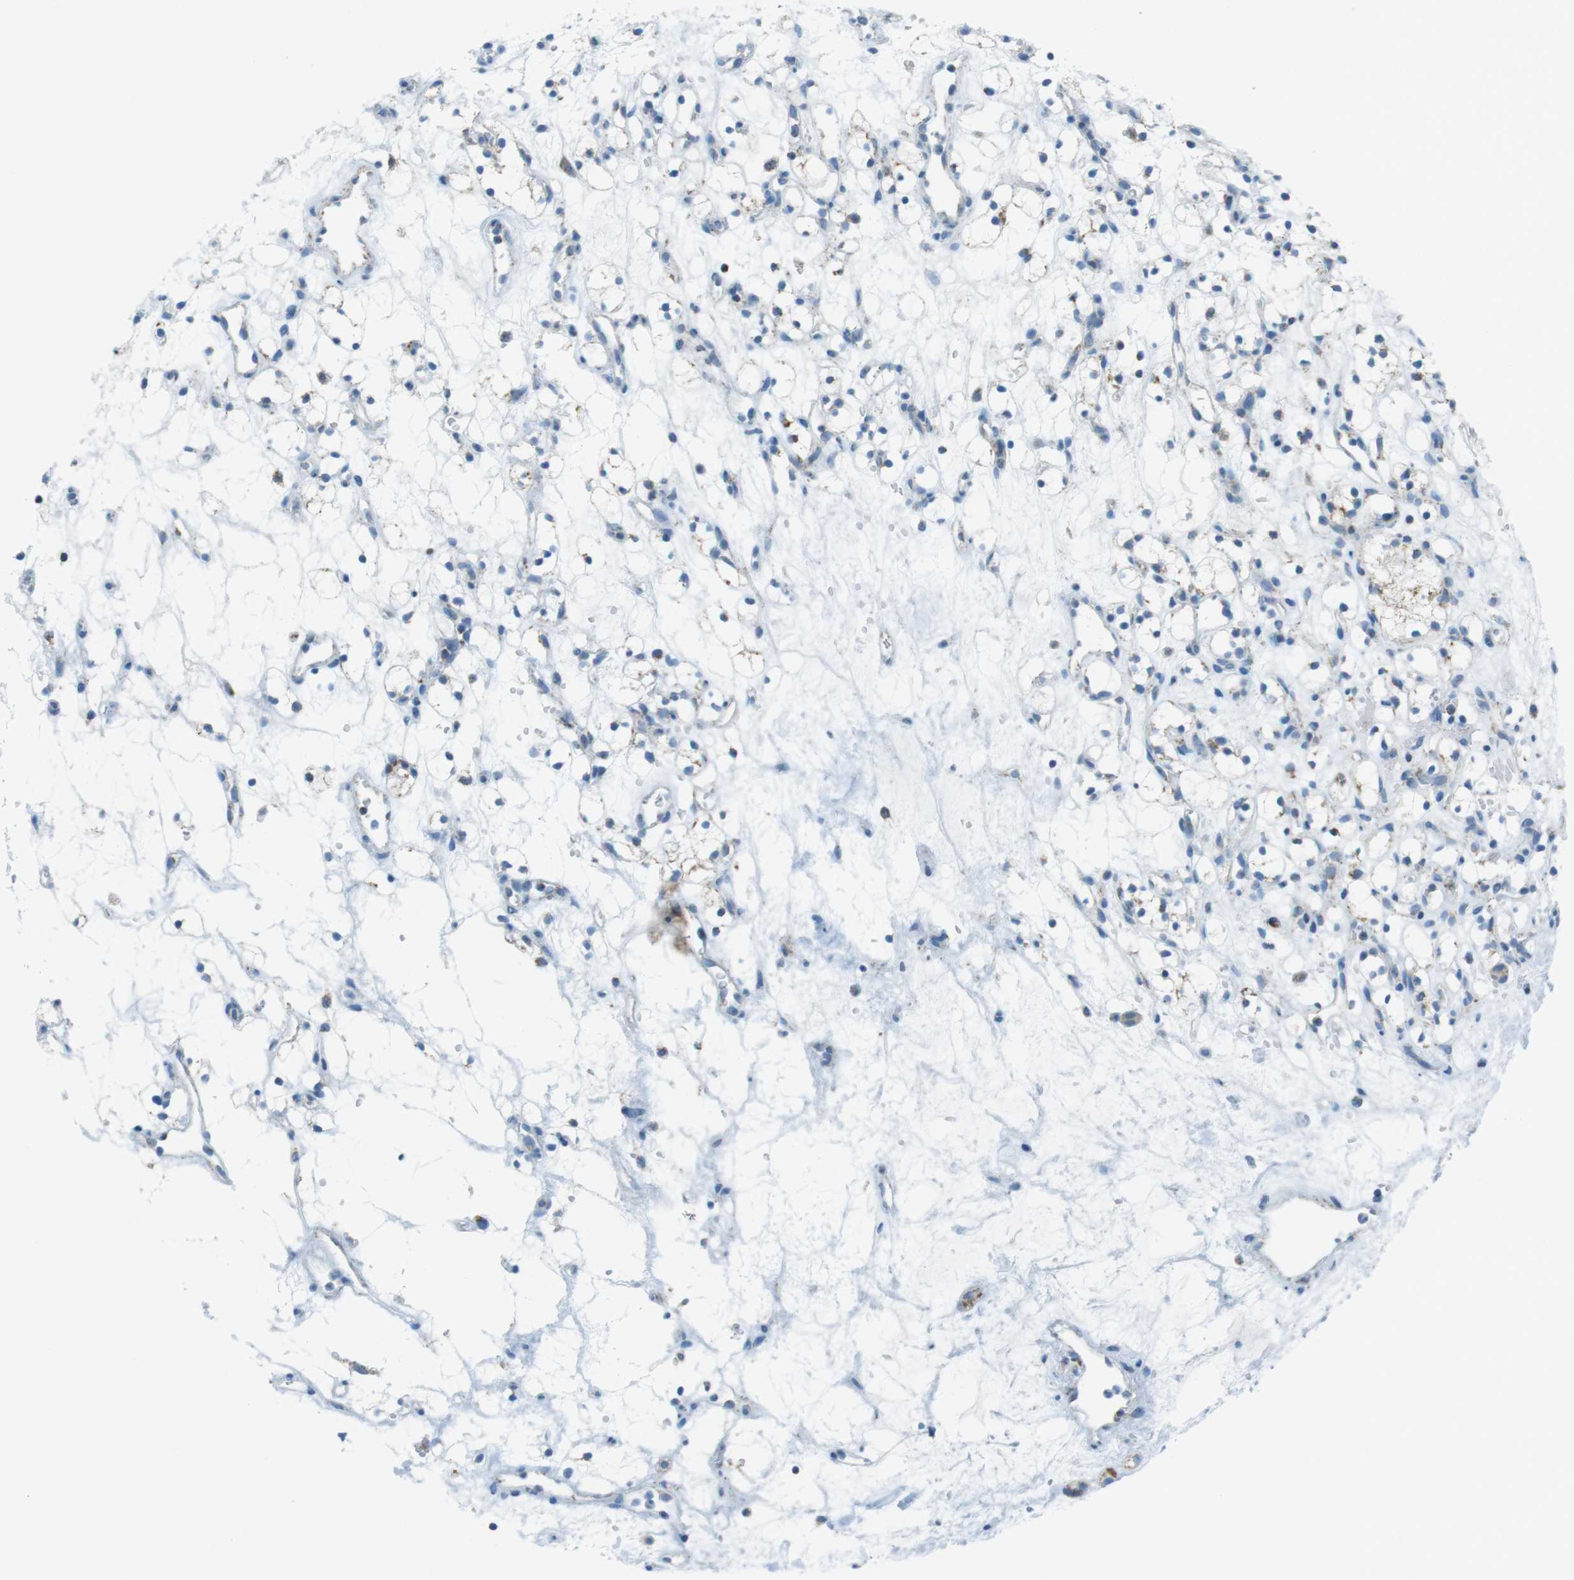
{"staining": {"intensity": "negative", "quantity": "none", "location": "none"}, "tissue": "renal cancer", "cell_type": "Tumor cells", "image_type": "cancer", "snomed": [{"axis": "morphology", "description": "Adenocarcinoma, NOS"}, {"axis": "topography", "description": "Kidney"}], "caption": "DAB (3,3'-diaminobenzidine) immunohistochemical staining of renal cancer displays no significant staining in tumor cells.", "gene": "DNAJA3", "patient": {"sex": "female", "age": 60}}